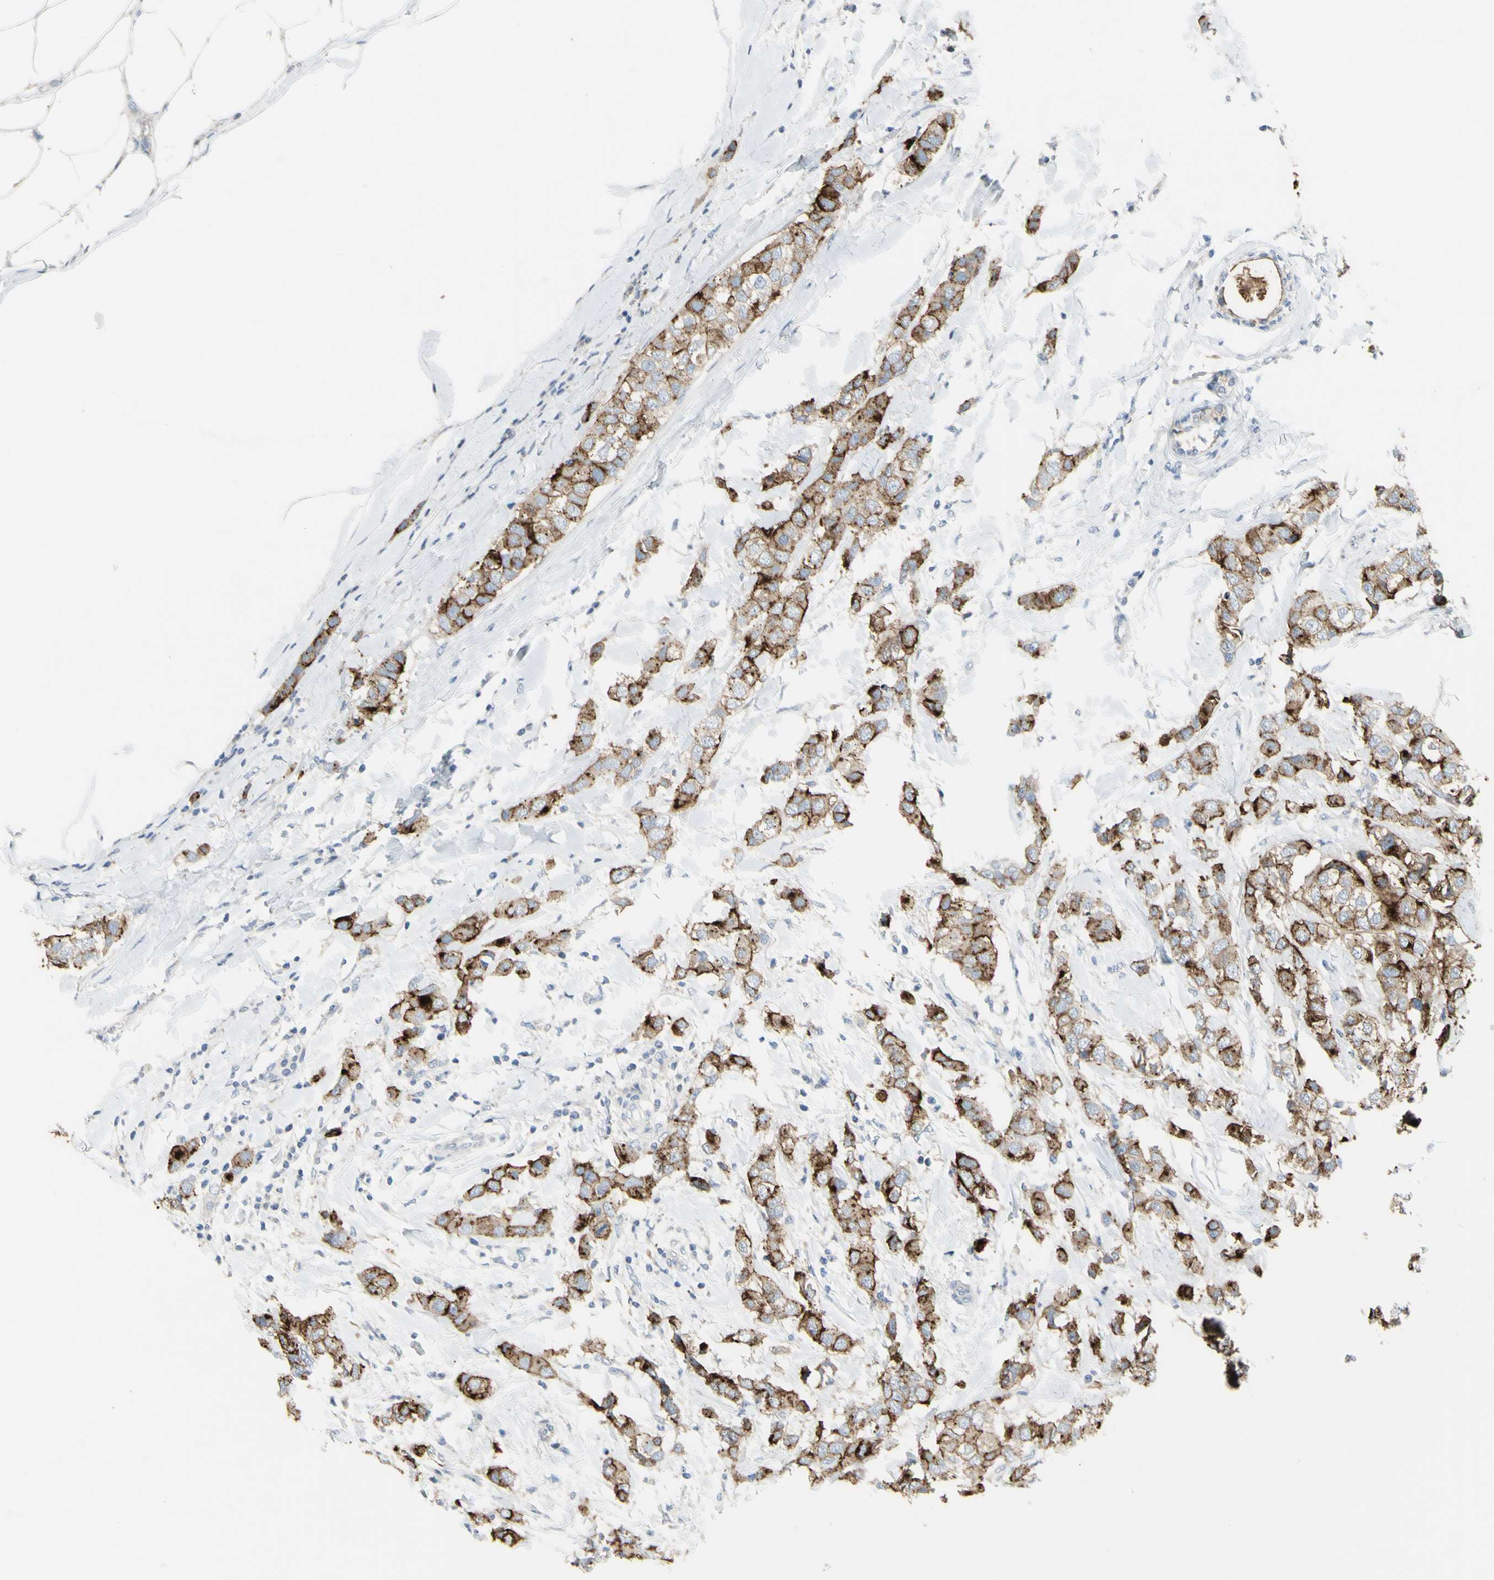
{"staining": {"intensity": "moderate", "quantity": ">75%", "location": "cytoplasmic/membranous"}, "tissue": "breast cancer", "cell_type": "Tumor cells", "image_type": "cancer", "snomed": [{"axis": "morphology", "description": "Duct carcinoma"}, {"axis": "topography", "description": "Breast"}], "caption": "Human breast cancer (infiltrating ductal carcinoma) stained with a brown dye reveals moderate cytoplasmic/membranous positive expression in approximately >75% of tumor cells.", "gene": "MUC1", "patient": {"sex": "female", "age": 50}}